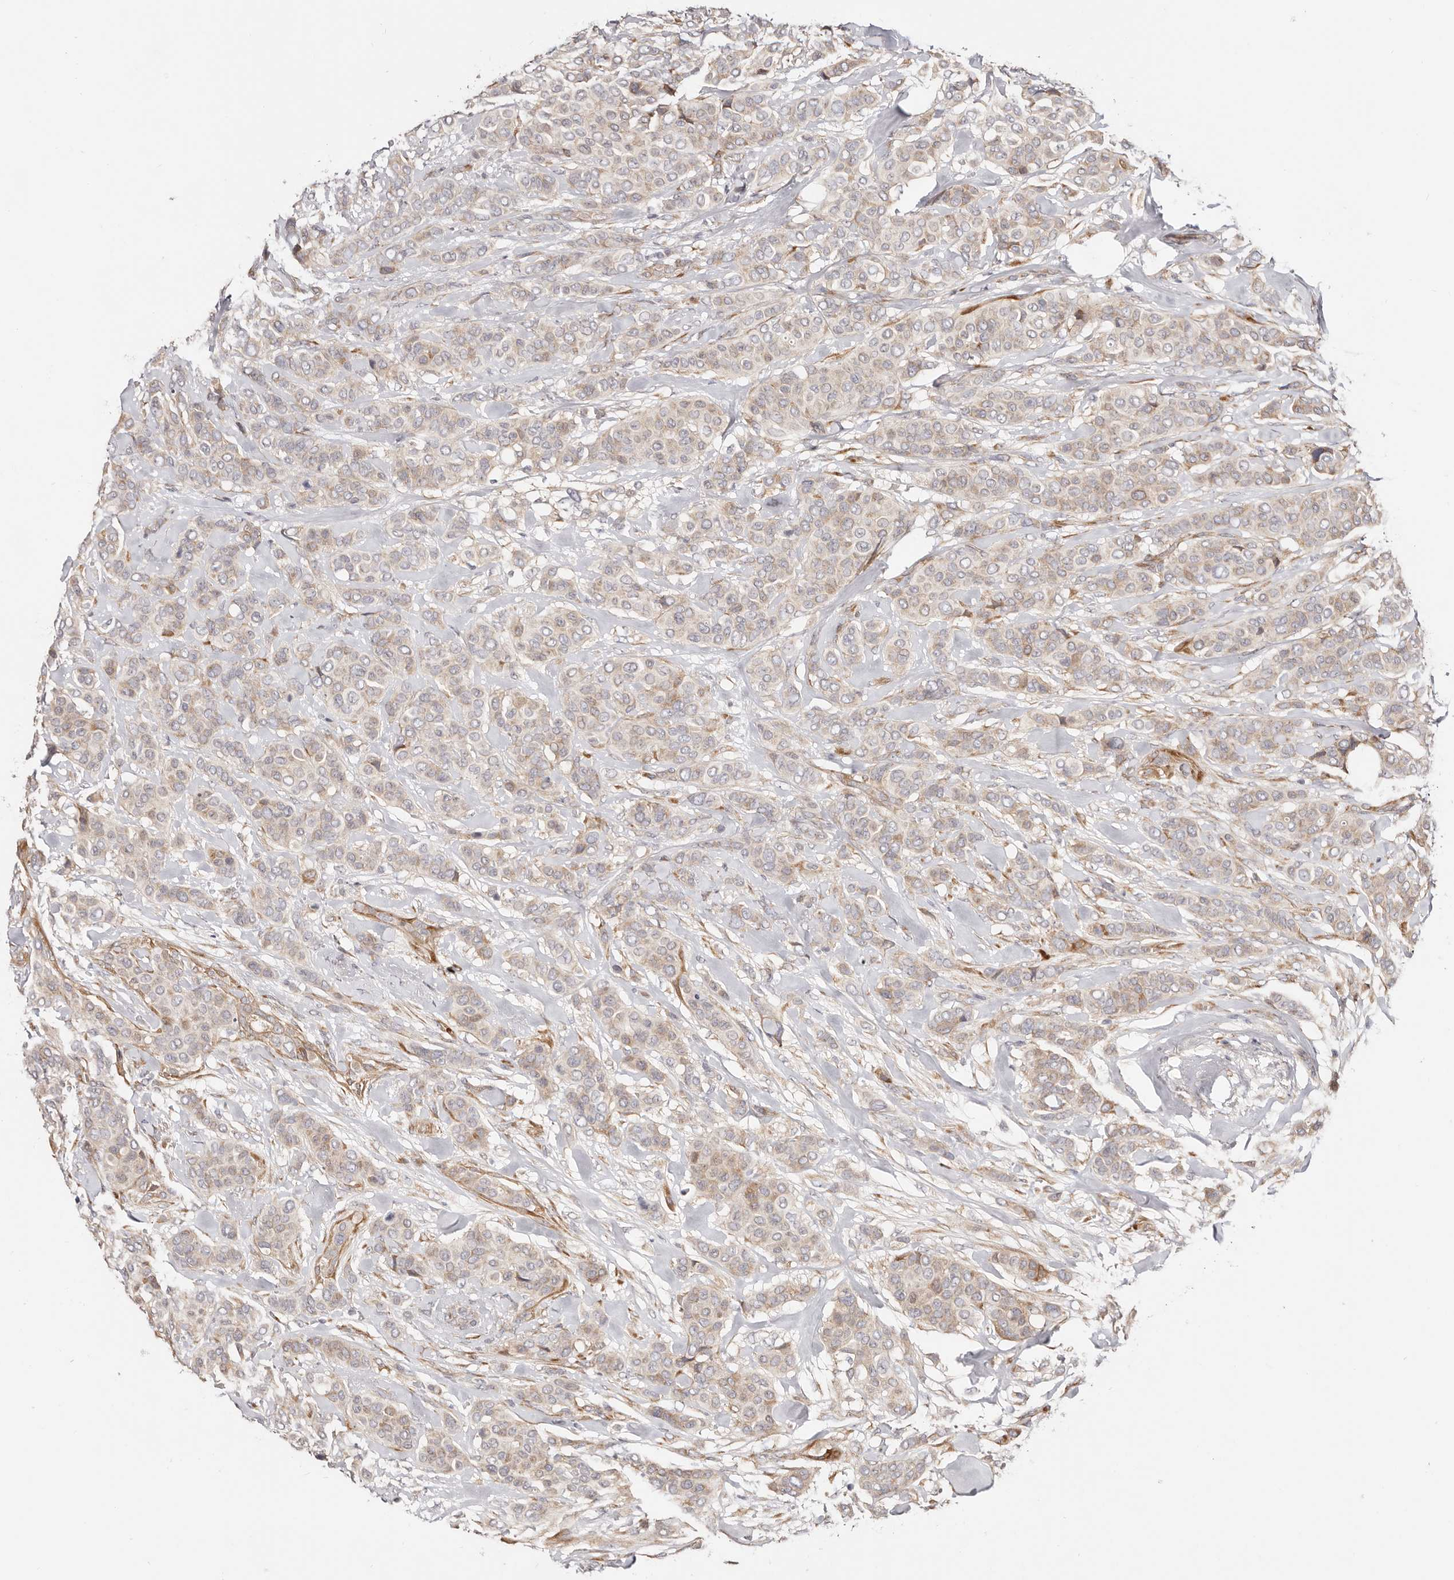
{"staining": {"intensity": "weak", "quantity": "25%-75%", "location": "cytoplasmic/membranous"}, "tissue": "breast cancer", "cell_type": "Tumor cells", "image_type": "cancer", "snomed": [{"axis": "morphology", "description": "Lobular carcinoma"}, {"axis": "topography", "description": "Breast"}], "caption": "An immunohistochemistry (IHC) image of tumor tissue is shown. Protein staining in brown shows weak cytoplasmic/membranous positivity in breast cancer (lobular carcinoma) within tumor cells. The protein of interest is stained brown, and the nuclei are stained in blue (DAB IHC with brightfield microscopy, high magnification).", "gene": "BCL2L15", "patient": {"sex": "female", "age": 51}}